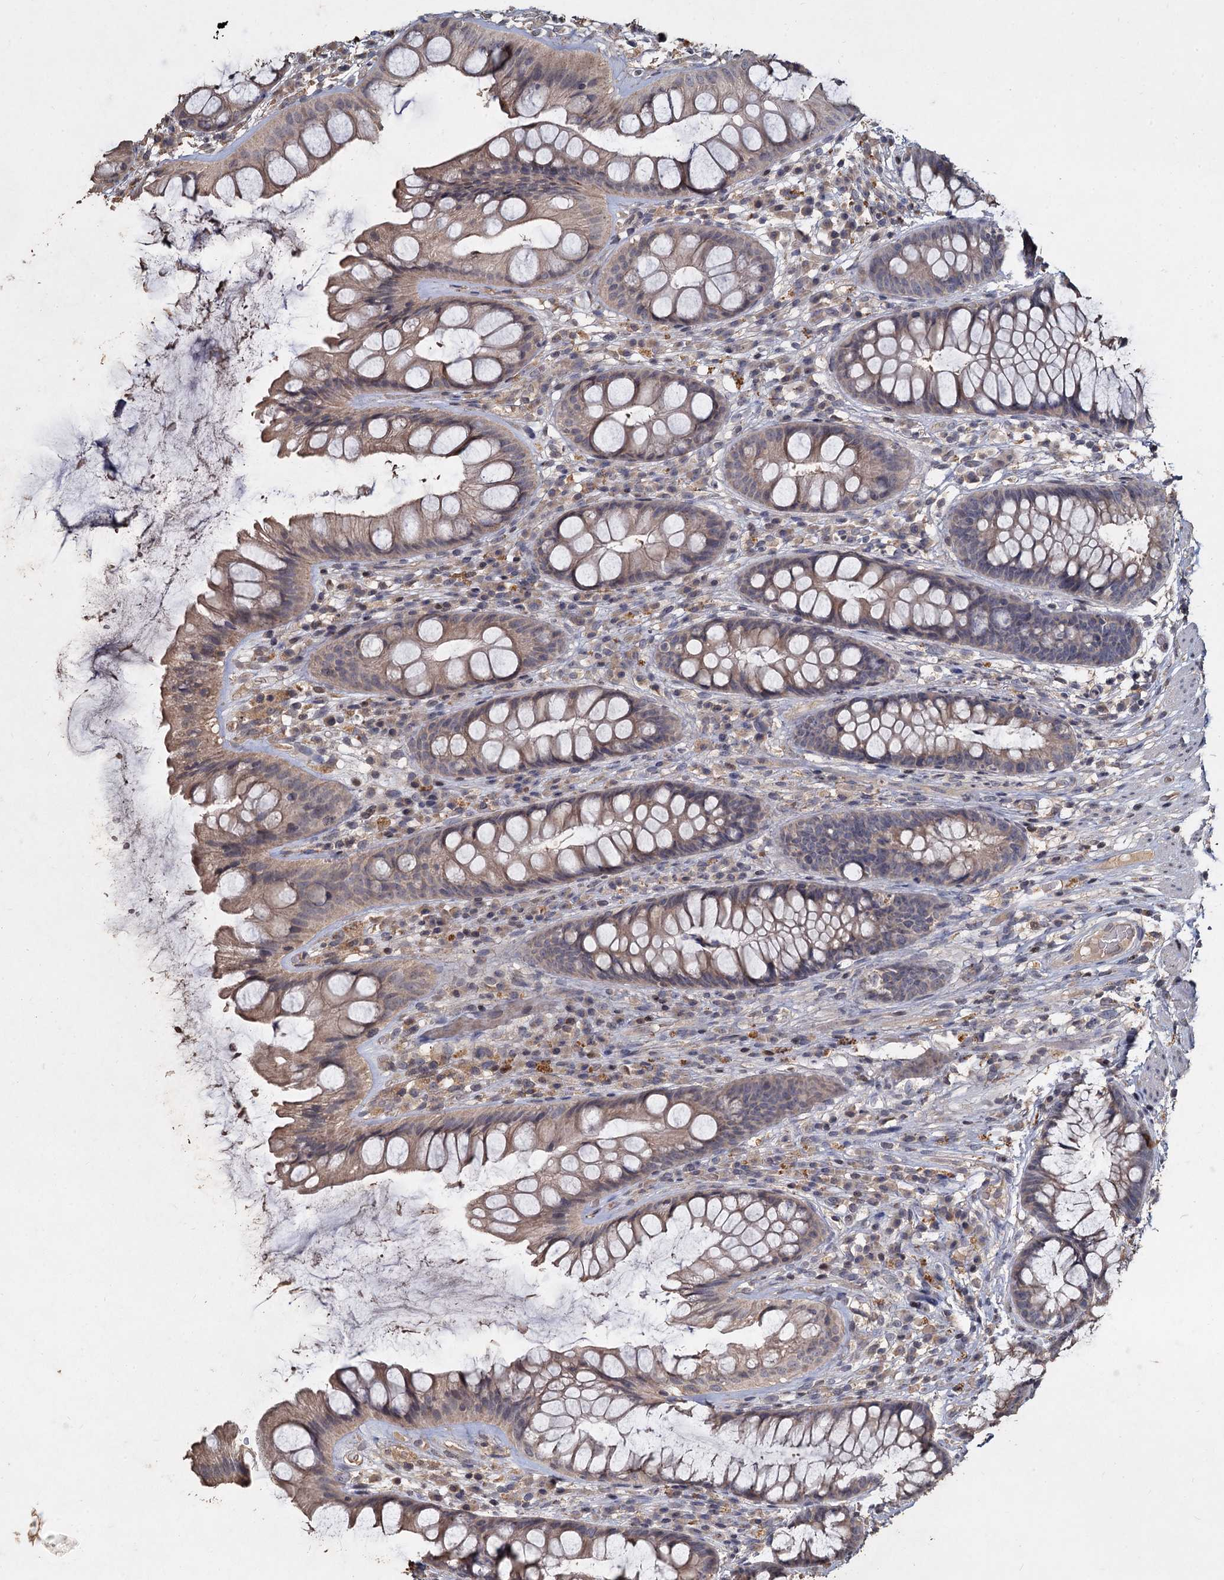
{"staining": {"intensity": "weak", "quantity": "<25%", "location": "cytoplasmic/membranous"}, "tissue": "rectum", "cell_type": "Glandular cells", "image_type": "normal", "snomed": [{"axis": "morphology", "description": "Normal tissue, NOS"}, {"axis": "topography", "description": "Rectum"}], "caption": "A histopathology image of rectum stained for a protein reveals no brown staining in glandular cells.", "gene": "CCDC61", "patient": {"sex": "male", "age": 74}}